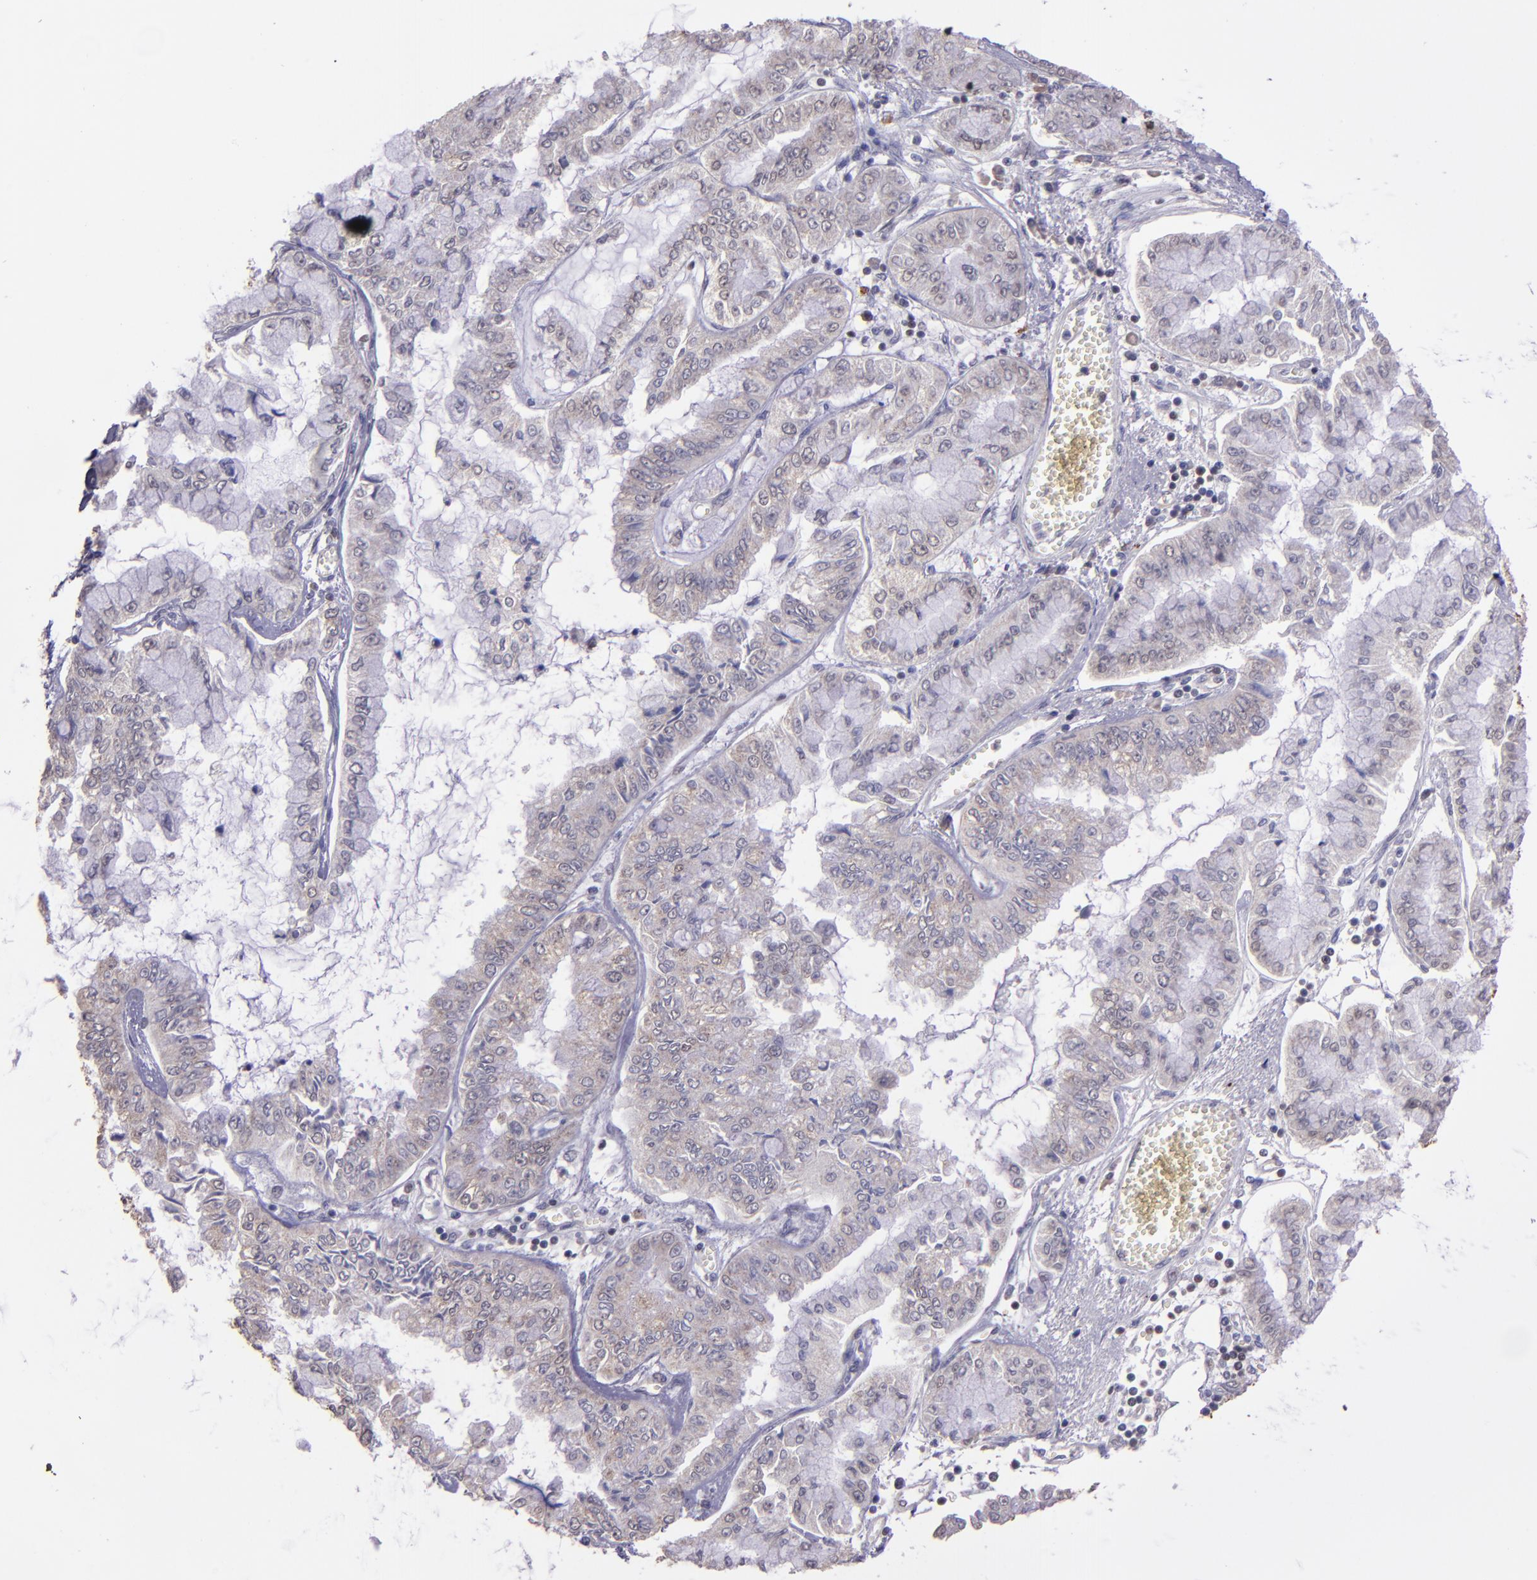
{"staining": {"intensity": "weak", "quantity": "25%-75%", "location": "cytoplasmic/membranous"}, "tissue": "liver cancer", "cell_type": "Tumor cells", "image_type": "cancer", "snomed": [{"axis": "morphology", "description": "Cholangiocarcinoma"}, {"axis": "topography", "description": "Liver"}], "caption": "Liver cancer stained with immunohistochemistry (IHC) displays weak cytoplasmic/membranous expression in about 25%-75% of tumor cells.", "gene": "ELF1", "patient": {"sex": "female", "age": 79}}